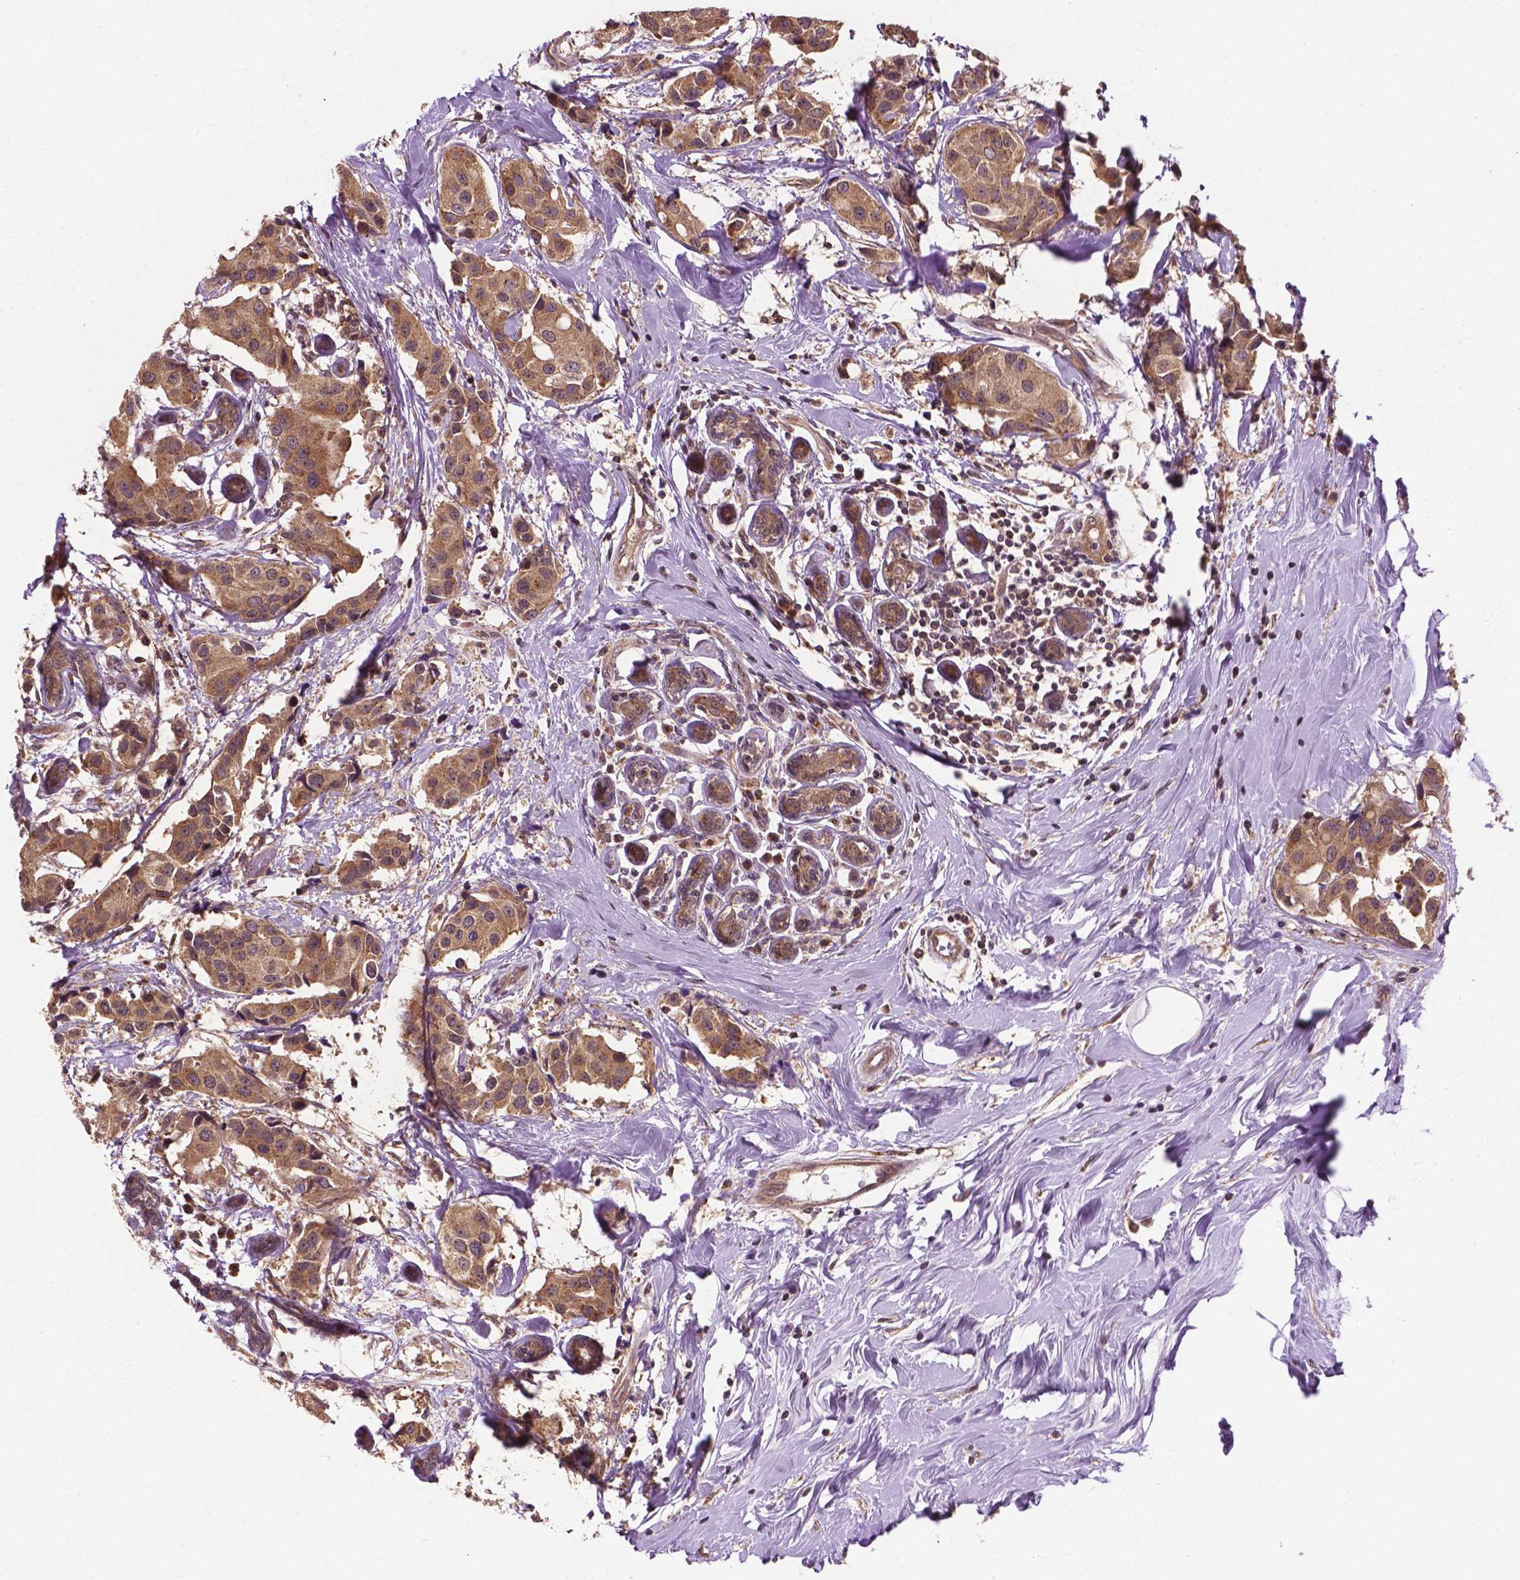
{"staining": {"intensity": "moderate", "quantity": ">75%", "location": "cytoplasmic/membranous"}, "tissue": "breast cancer", "cell_type": "Tumor cells", "image_type": "cancer", "snomed": [{"axis": "morphology", "description": "Normal tissue, NOS"}, {"axis": "morphology", "description": "Duct carcinoma"}, {"axis": "topography", "description": "Breast"}], "caption": "This is a micrograph of immunohistochemistry staining of breast cancer, which shows moderate positivity in the cytoplasmic/membranous of tumor cells.", "gene": "PPP1CB", "patient": {"sex": "female", "age": 39}}